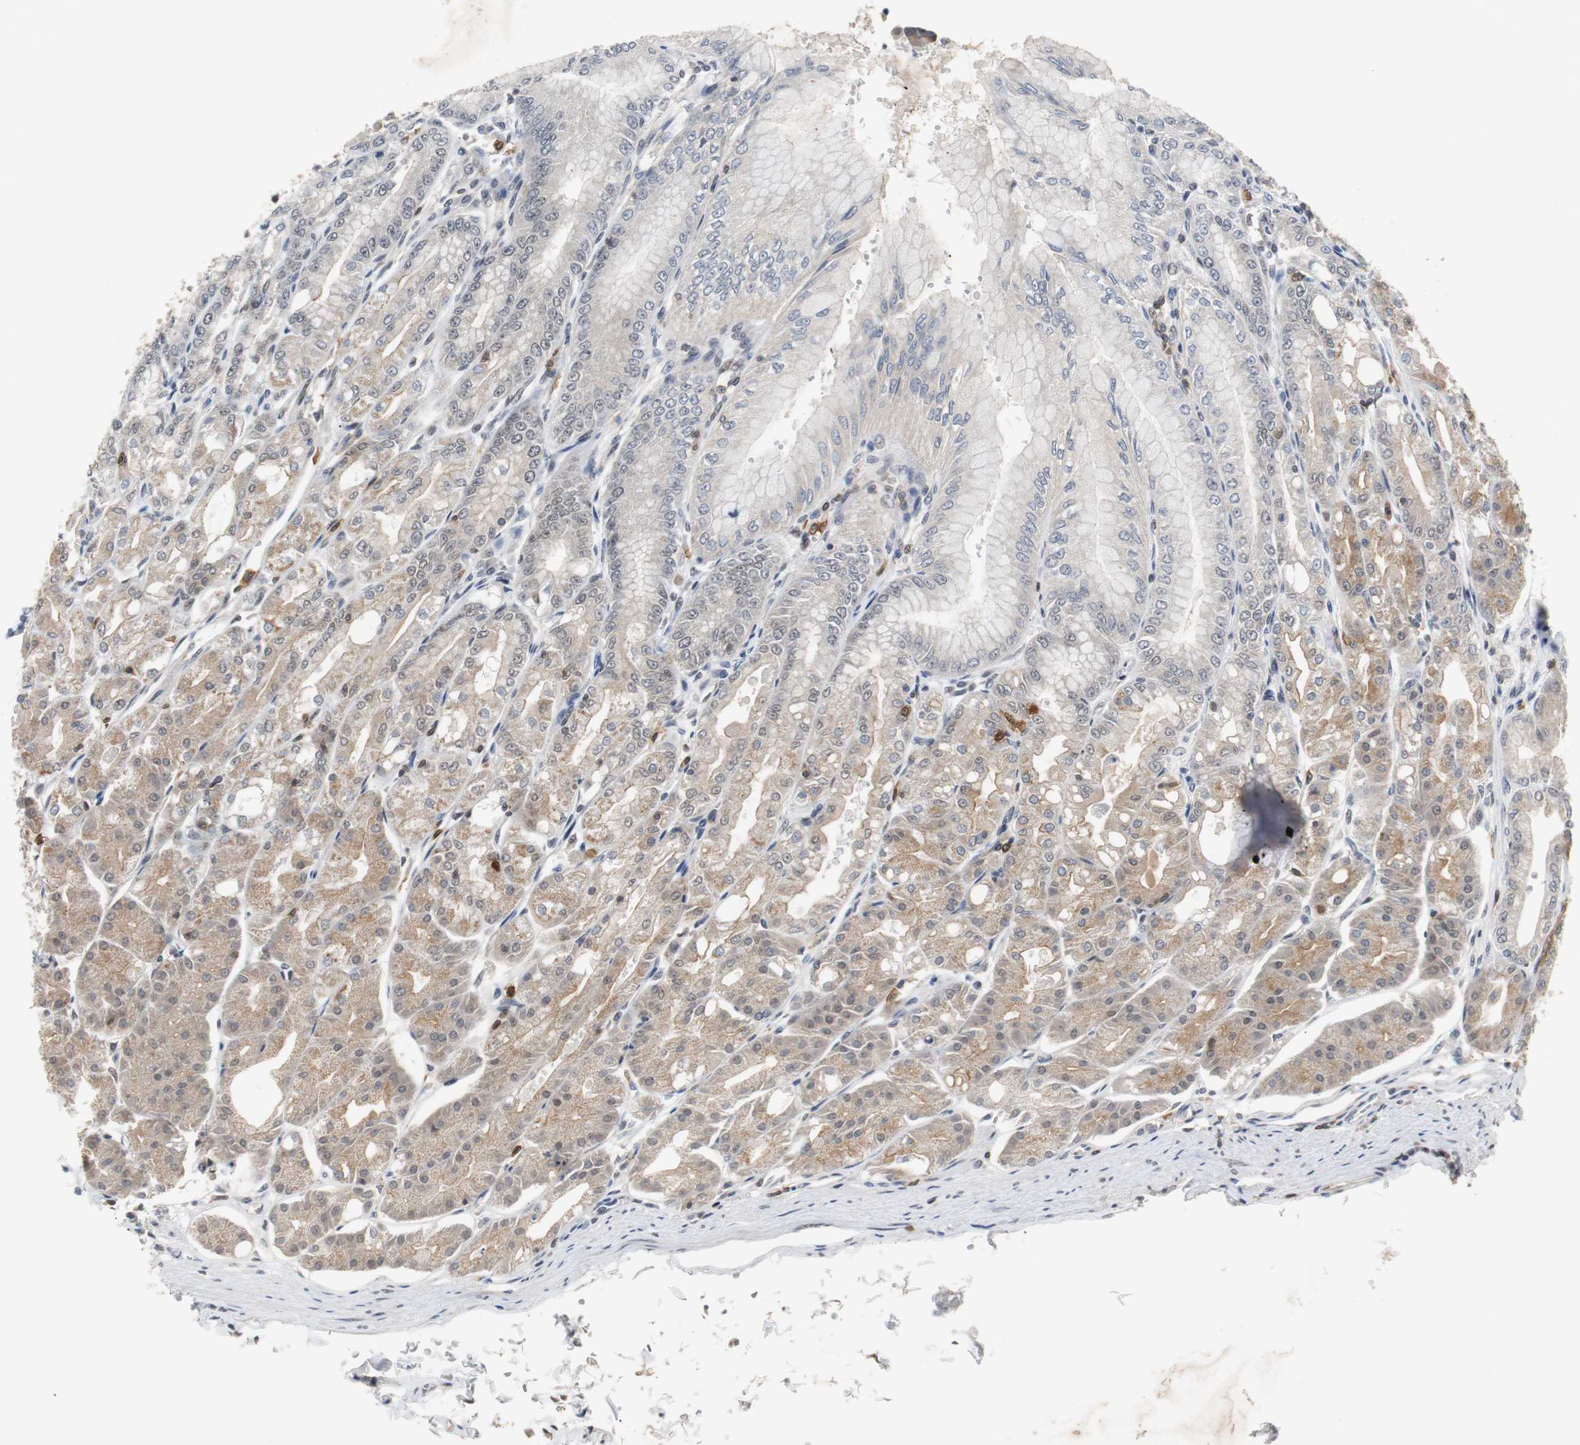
{"staining": {"intensity": "moderate", "quantity": "25%-75%", "location": "cytoplasmic/membranous,nuclear"}, "tissue": "stomach", "cell_type": "Glandular cells", "image_type": "normal", "snomed": [{"axis": "morphology", "description": "Normal tissue, NOS"}, {"axis": "topography", "description": "Stomach, lower"}], "caption": "An image of human stomach stained for a protein demonstrates moderate cytoplasmic/membranous,nuclear brown staining in glandular cells.", "gene": "SIRT1", "patient": {"sex": "male", "age": 71}}